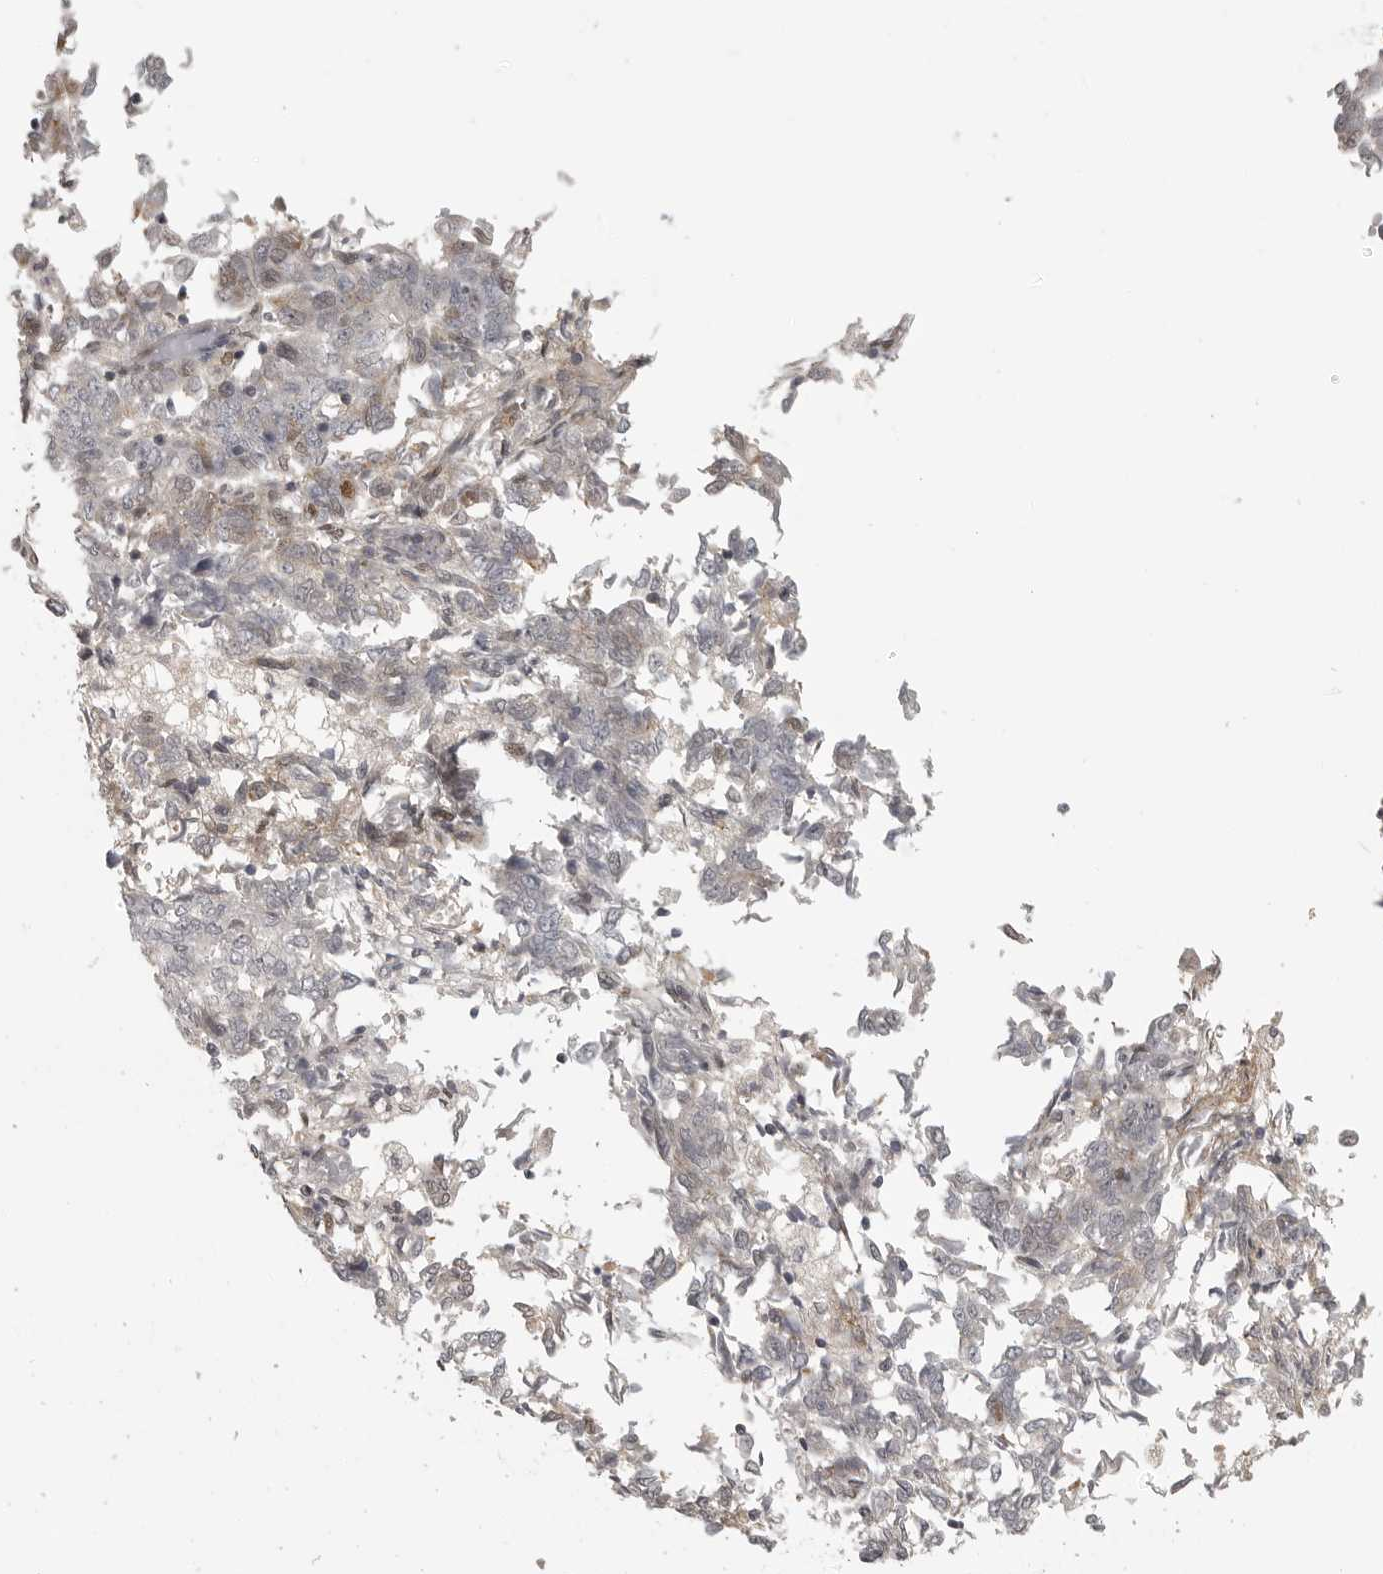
{"staining": {"intensity": "negative", "quantity": "none", "location": "none"}, "tissue": "endometrial cancer", "cell_type": "Tumor cells", "image_type": "cancer", "snomed": [{"axis": "morphology", "description": "Adenocarcinoma, NOS"}, {"axis": "topography", "description": "Endometrium"}], "caption": "A high-resolution histopathology image shows immunohistochemistry staining of endometrial cancer (adenocarcinoma), which exhibits no significant positivity in tumor cells.", "gene": "UROD", "patient": {"sex": "female", "age": 80}}